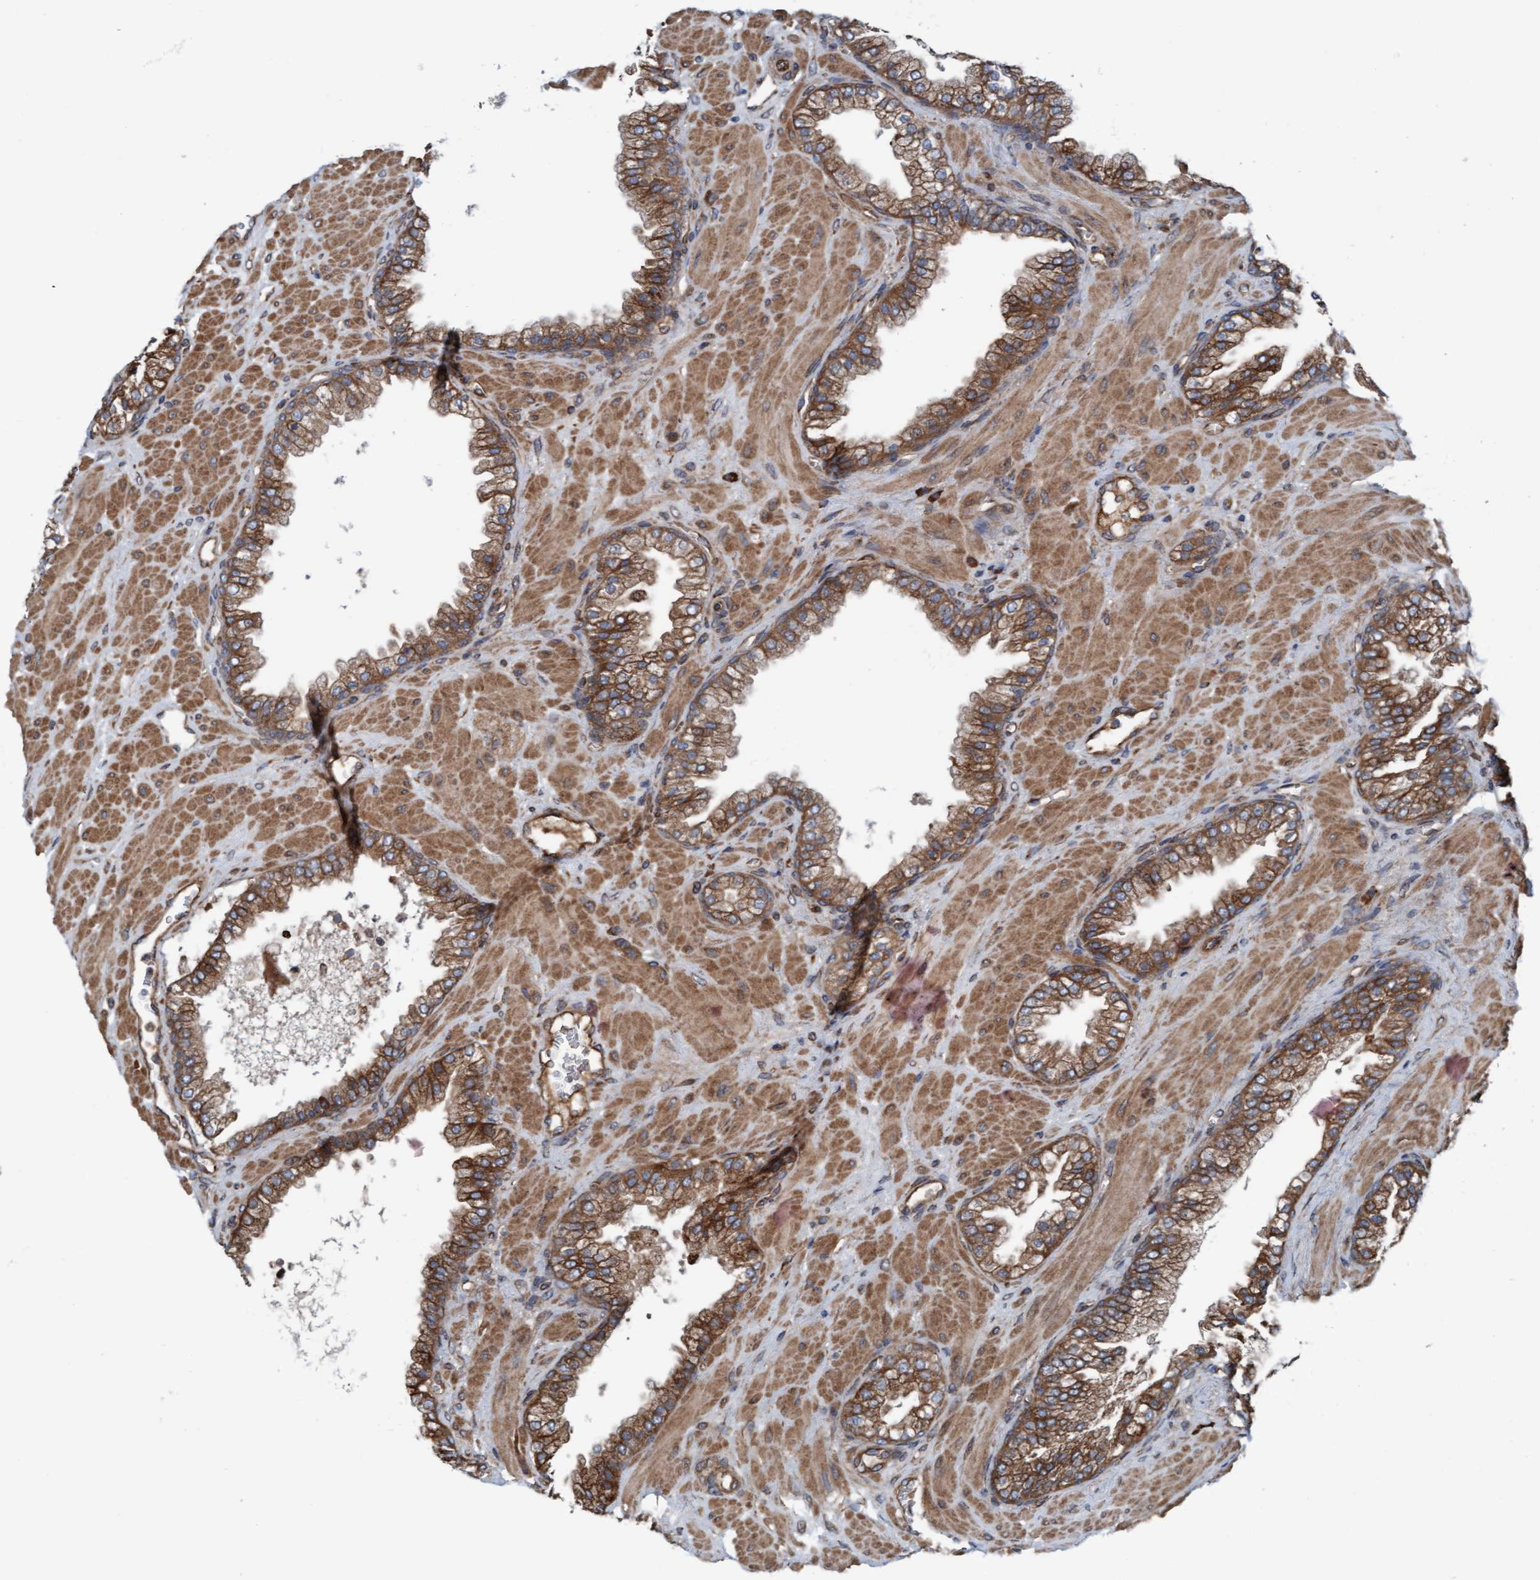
{"staining": {"intensity": "moderate", "quantity": ">75%", "location": "cytoplasmic/membranous"}, "tissue": "prostate cancer", "cell_type": "Tumor cells", "image_type": "cancer", "snomed": [{"axis": "morphology", "description": "Adenocarcinoma, Low grade"}, {"axis": "topography", "description": "Prostate"}], "caption": "Human prostate adenocarcinoma (low-grade) stained with a brown dye reveals moderate cytoplasmic/membranous positive positivity in approximately >75% of tumor cells.", "gene": "RAP1GAP2", "patient": {"sex": "male", "age": 71}}